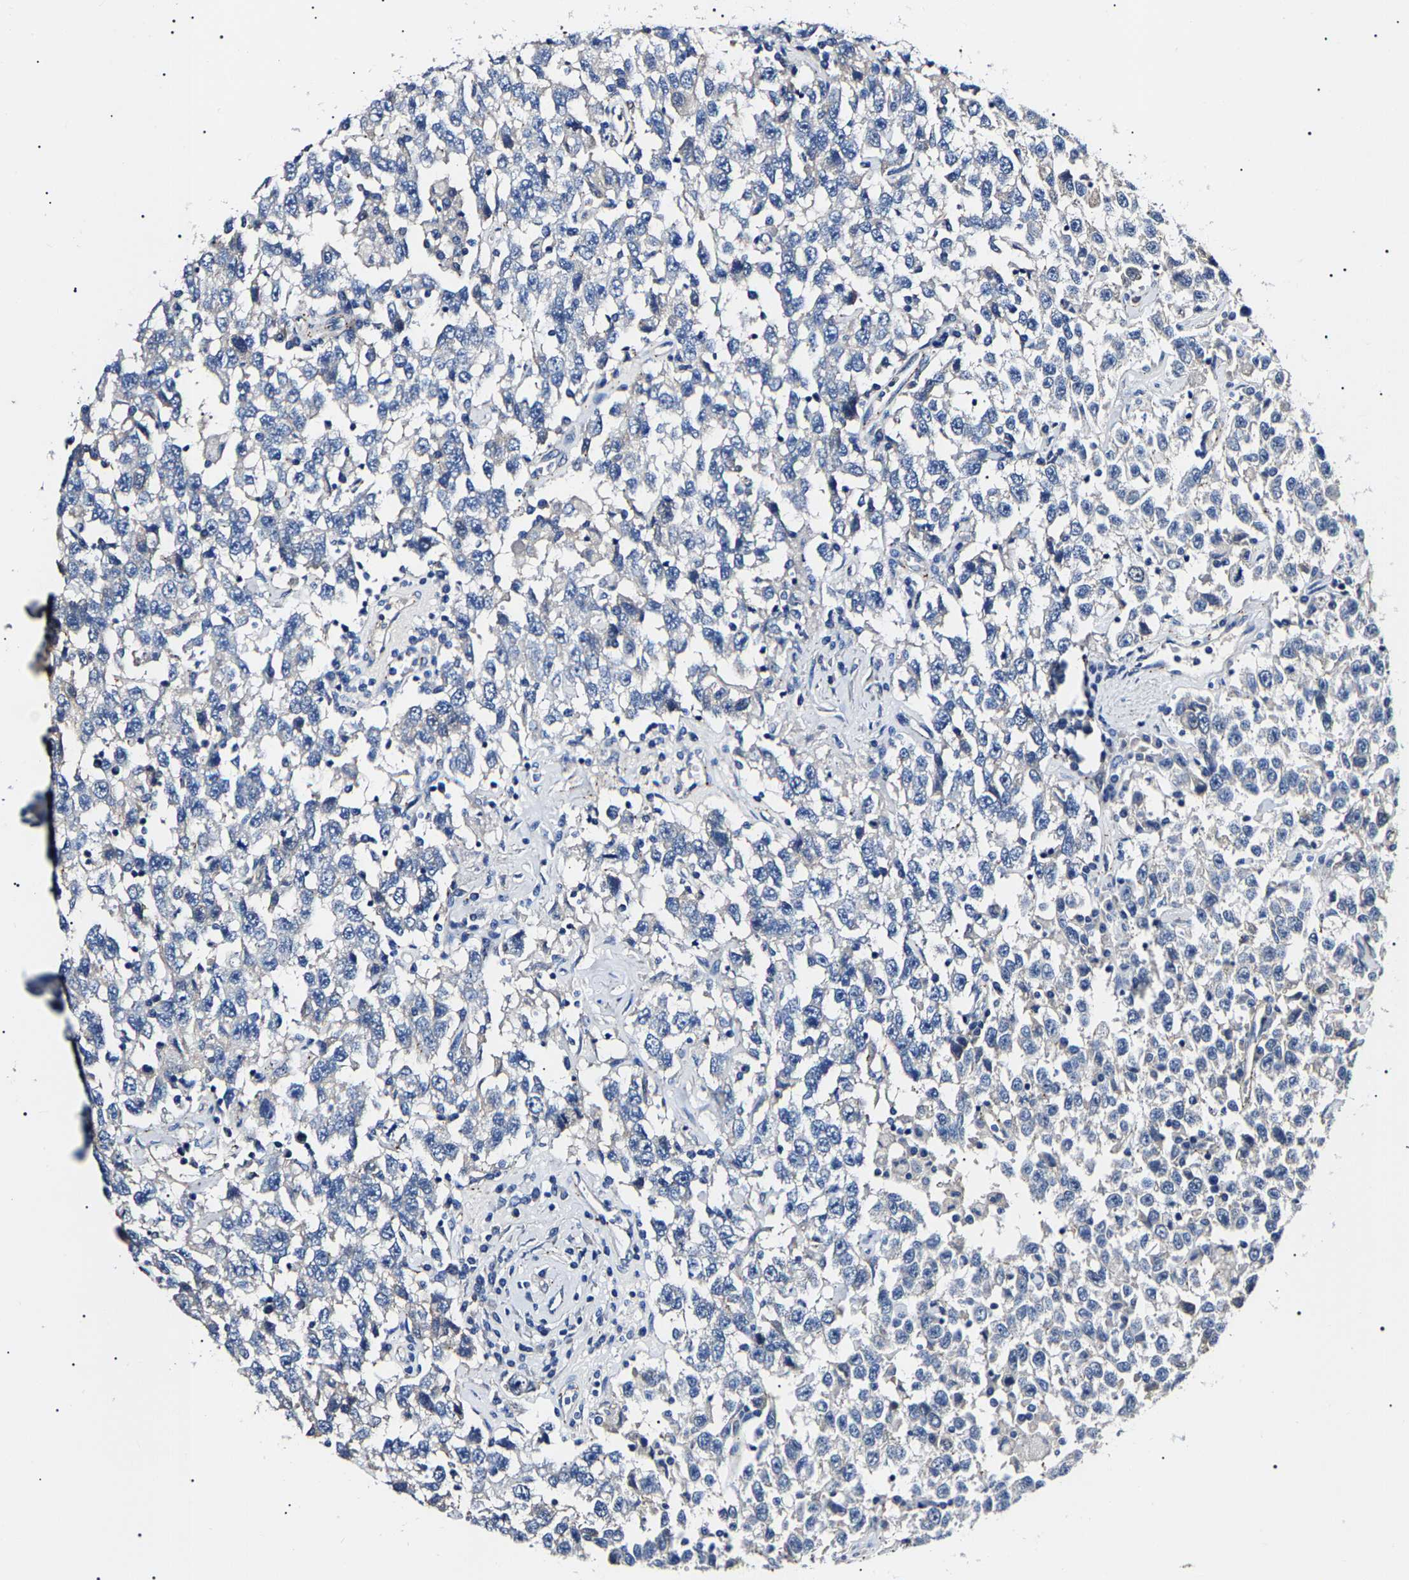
{"staining": {"intensity": "negative", "quantity": "none", "location": "none"}, "tissue": "testis cancer", "cell_type": "Tumor cells", "image_type": "cancer", "snomed": [{"axis": "morphology", "description": "Seminoma, NOS"}, {"axis": "topography", "description": "Testis"}], "caption": "This is a photomicrograph of IHC staining of seminoma (testis), which shows no positivity in tumor cells.", "gene": "KLHL42", "patient": {"sex": "male", "age": 41}}